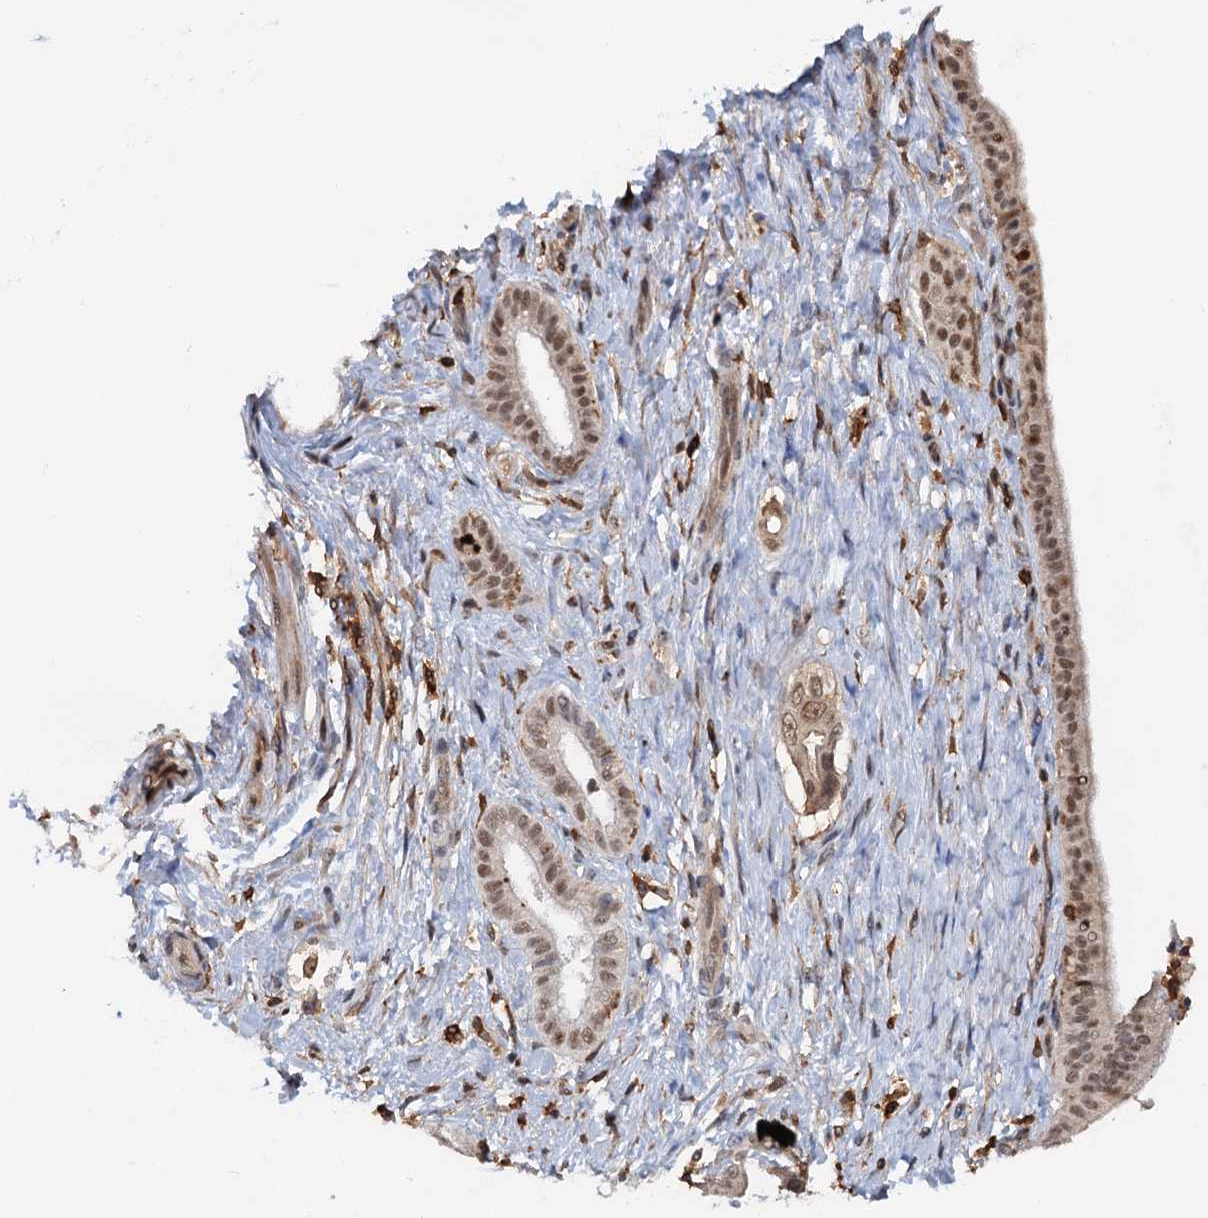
{"staining": {"intensity": "moderate", "quantity": ">75%", "location": "nuclear"}, "tissue": "pancreatic cancer", "cell_type": "Tumor cells", "image_type": "cancer", "snomed": [{"axis": "morphology", "description": "Adenocarcinoma, NOS"}, {"axis": "topography", "description": "Pancreas"}], "caption": "This is an image of IHC staining of pancreatic cancer (adenocarcinoma), which shows moderate expression in the nuclear of tumor cells.", "gene": "ZNF609", "patient": {"sex": "female", "age": 55}}